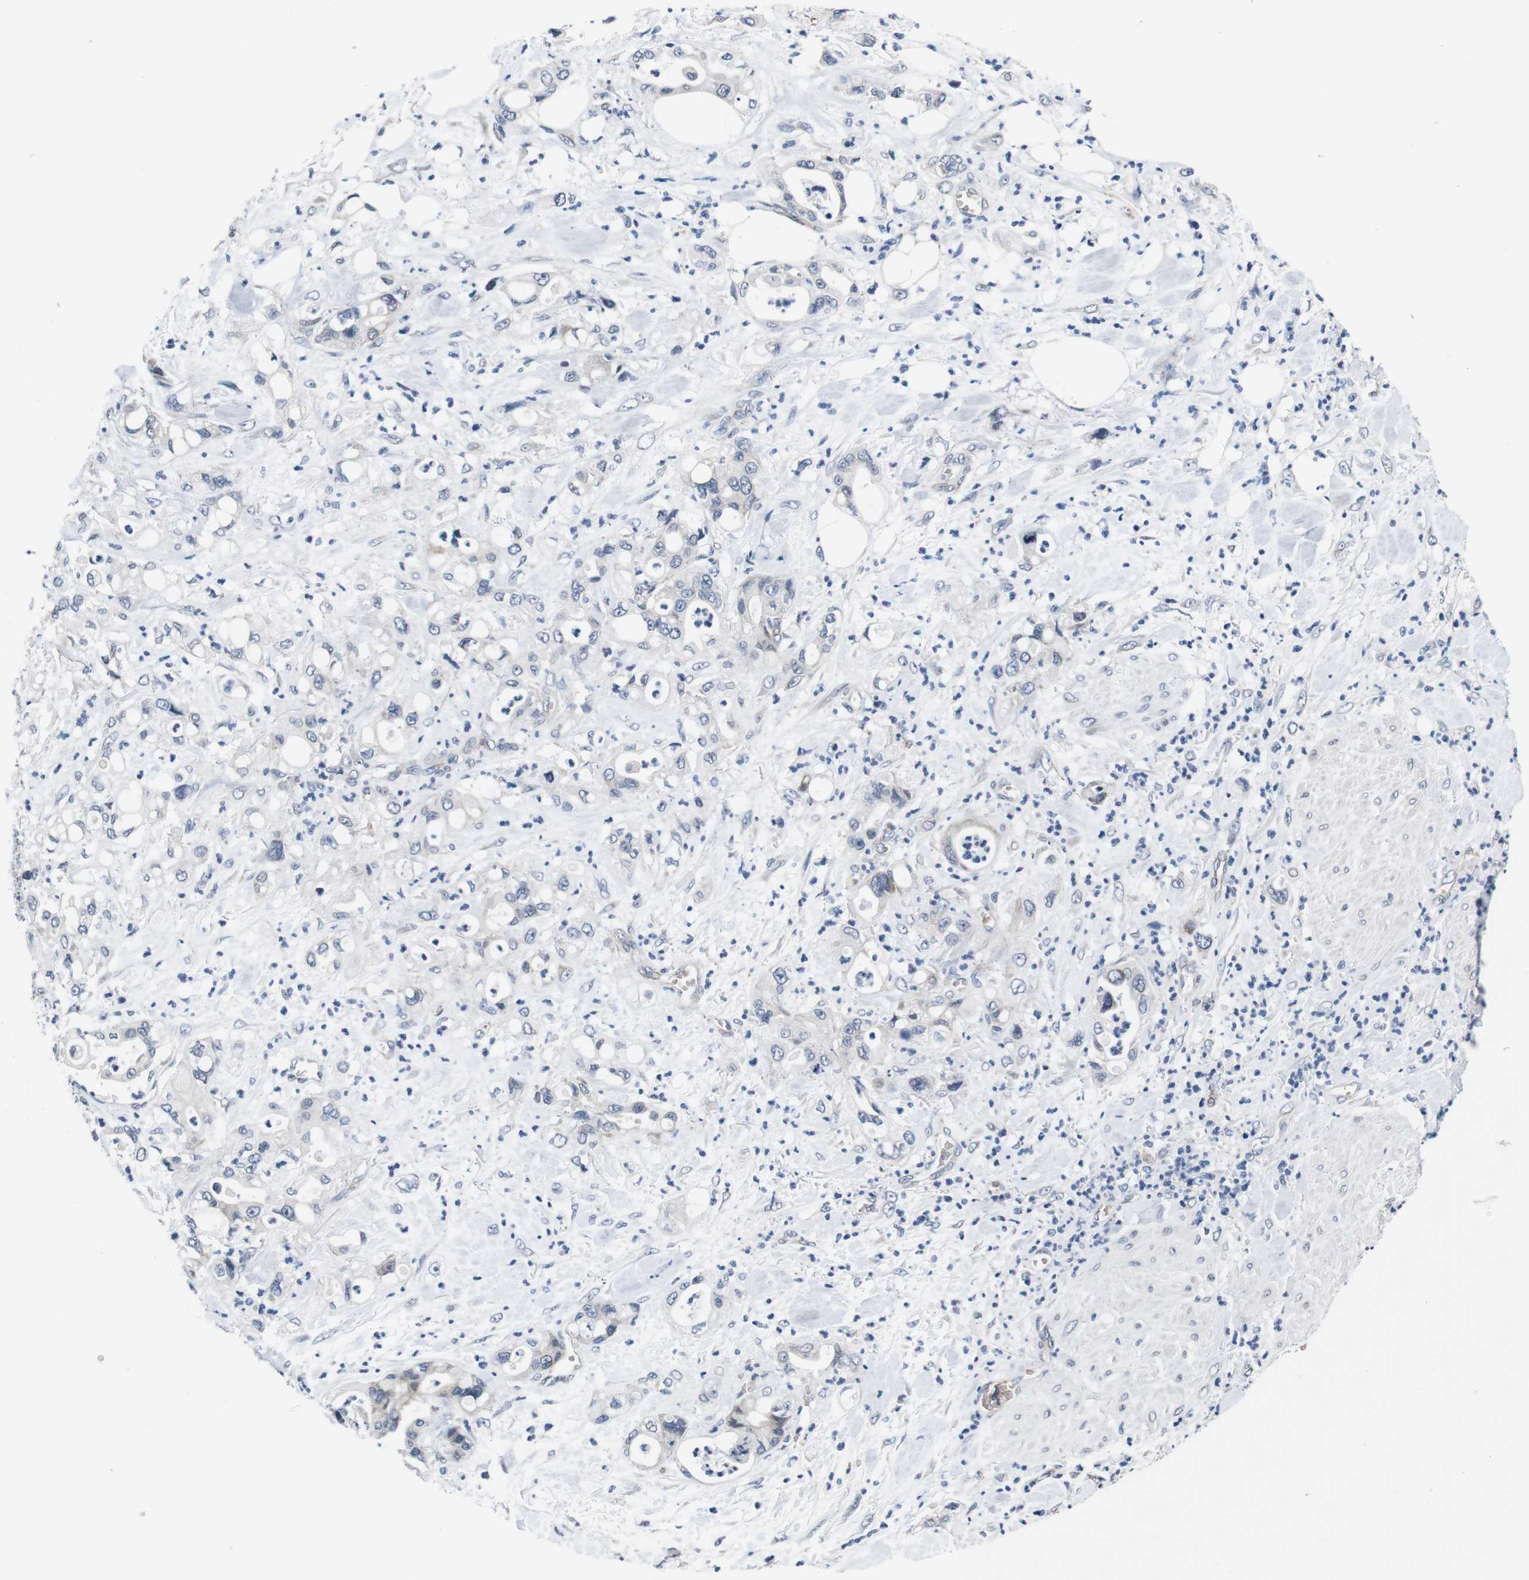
{"staining": {"intensity": "negative", "quantity": "none", "location": "none"}, "tissue": "pancreatic cancer", "cell_type": "Tumor cells", "image_type": "cancer", "snomed": [{"axis": "morphology", "description": "Adenocarcinoma, NOS"}, {"axis": "topography", "description": "Pancreas"}], "caption": "This is an immunohistochemistry (IHC) micrograph of pancreatic adenocarcinoma. There is no staining in tumor cells.", "gene": "SOCS3", "patient": {"sex": "male", "age": 70}}